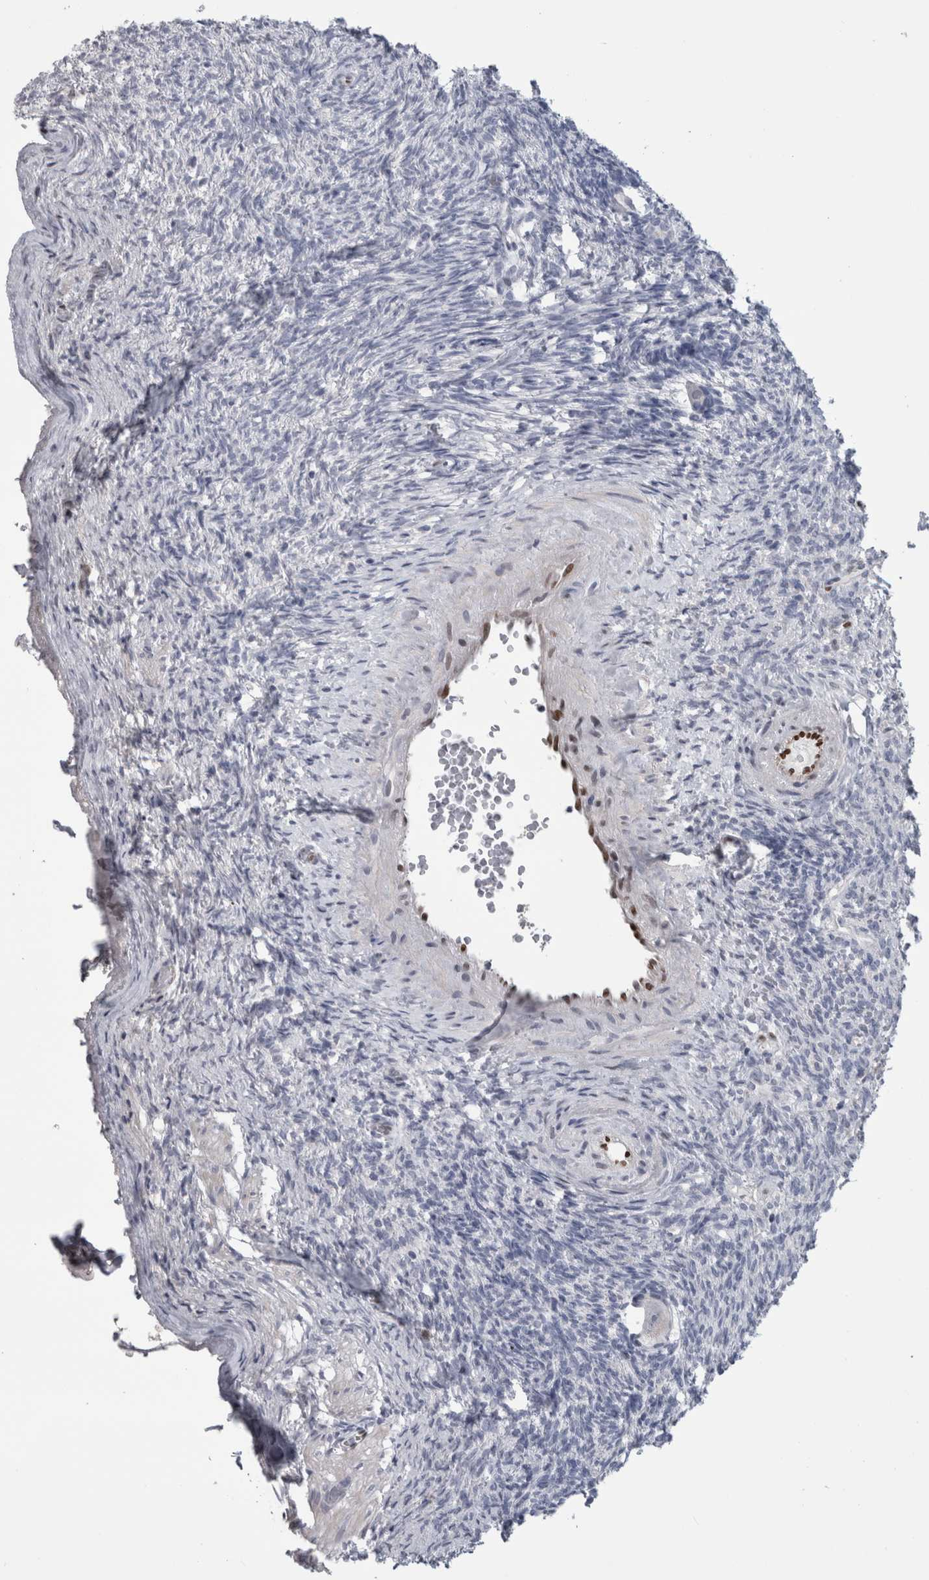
{"staining": {"intensity": "negative", "quantity": "none", "location": "none"}, "tissue": "ovary", "cell_type": "Follicle cells", "image_type": "normal", "snomed": [{"axis": "morphology", "description": "Normal tissue, NOS"}, {"axis": "topography", "description": "Ovary"}], "caption": "Immunohistochemistry (IHC) image of normal ovary stained for a protein (brown), which reveals no positivity in follicle cells.", "gene": "IL33", "patient": {"sex": "female", "age": 34}}